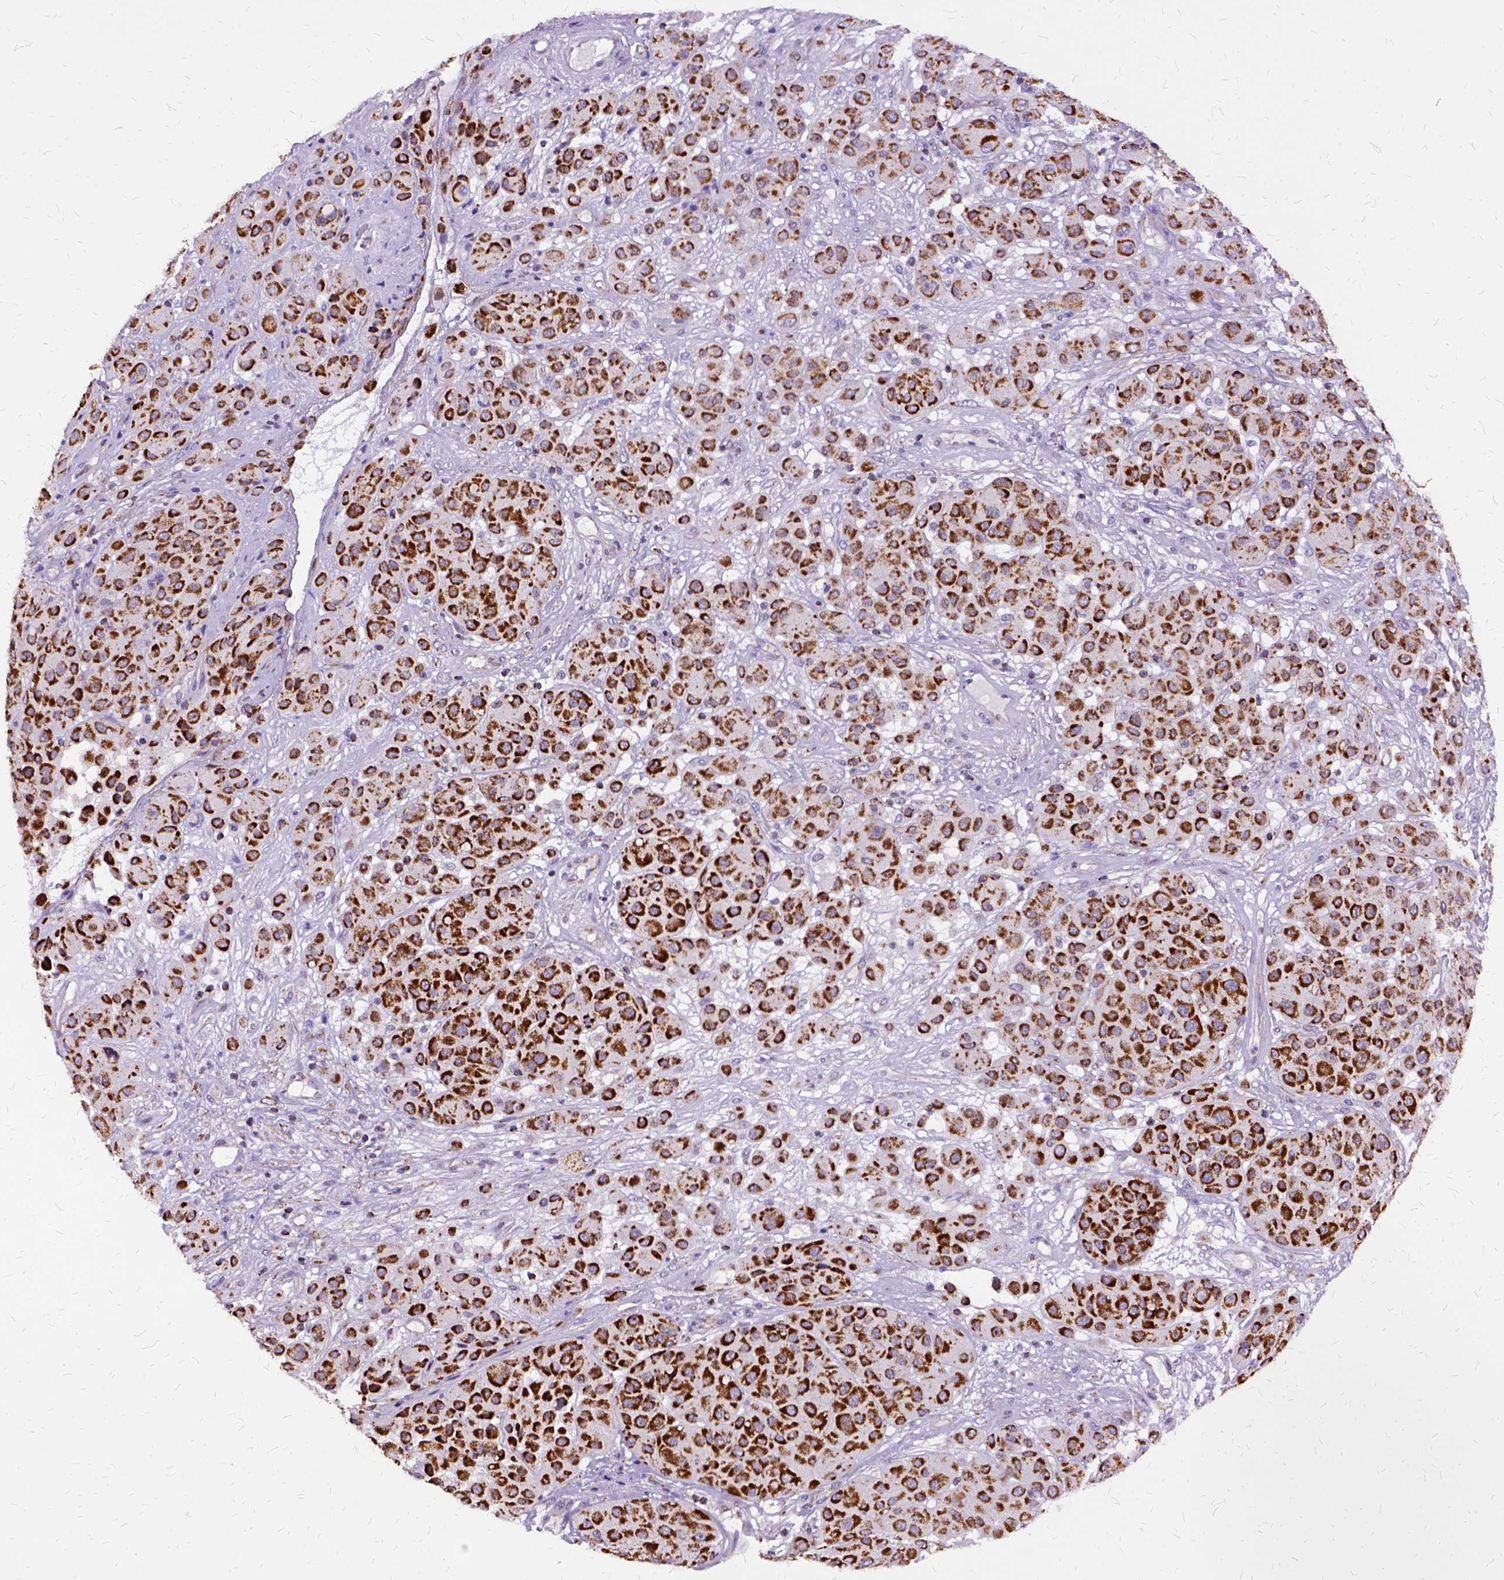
{"staining": {"intensity": "strong", "quantity": ">75%", "location": "cytoplasmic/membranous"}, "tissue": "melanoma", "cell_type": "Tumor cells", "image_type": "cancer", "snomed": [{"axis": "morphology", "description": "Malignant melanoma, Metastatic site"}, {"axis": "topography", "description": "Smooth muscle"}], "caption": "Immunohistochemistry of human melanoma displays high levels of strong cytoplasmic/membranous staining in about >75% of tumor cells. The protein of interest is stained brown, and the nuclei are stained in blue (DAB (3,3'-diaminobenzidine) IHC with brightfield microscopy, high magnification).", "gene": "OXCT1", "patient": {"sex": "male", "age": 41}}